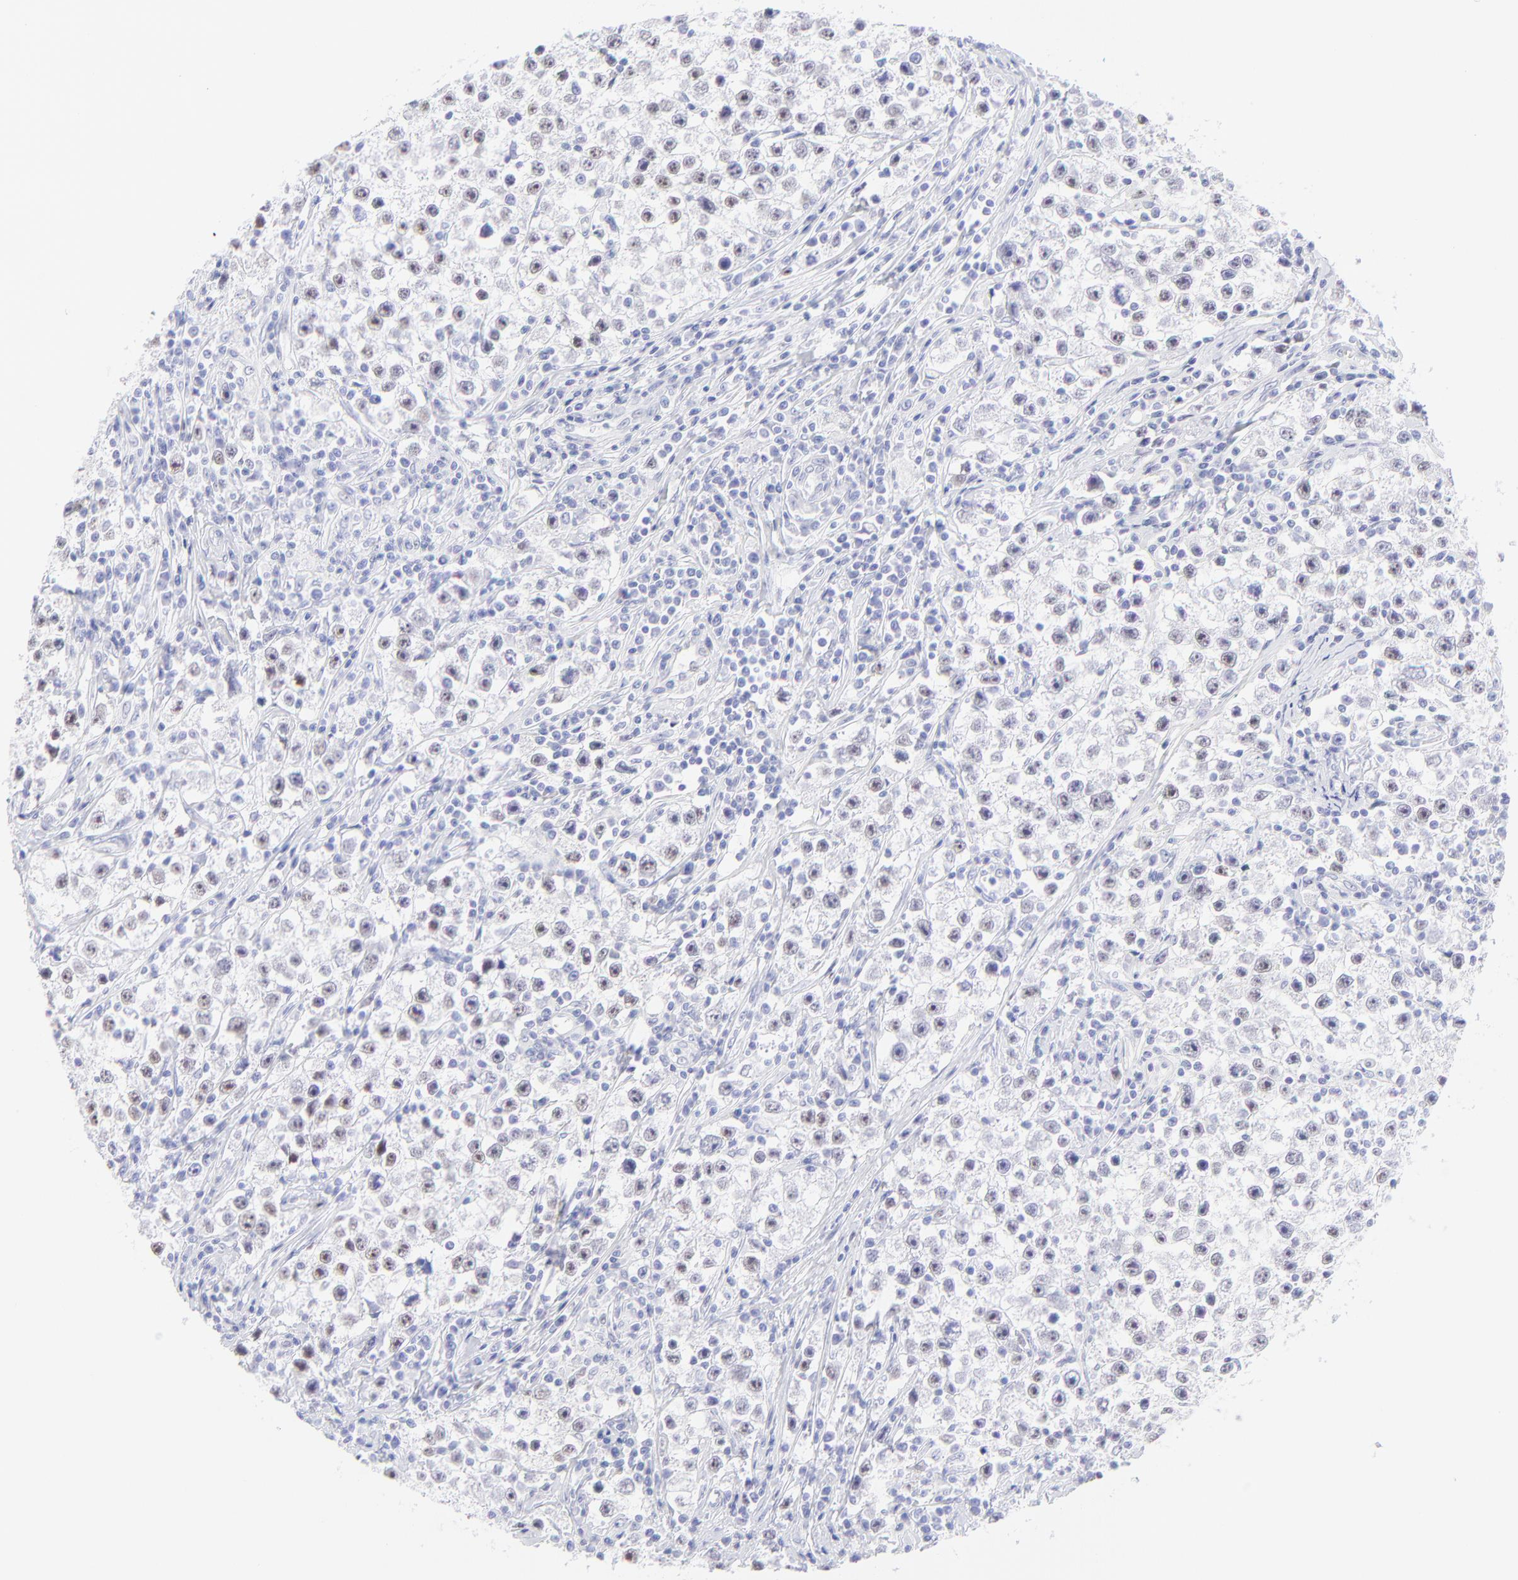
{"staining": {"intensity": "negative", "quantity": "none", "location": "none"}, "tissue": "testis cancer", "cell_type": "Tumor cells", "image_type": "cancer", "snomed": [{"axis": "morphology", "description": "Seminoma, NOS"}, {"axis": "topography", "description": "Testis"}], "caption": "Immunohistochemical staining of human testis cancer shows no significant staining in tumor cells.", "gene": "KLF4", "patient": {"sex": "male", "age": 35}}